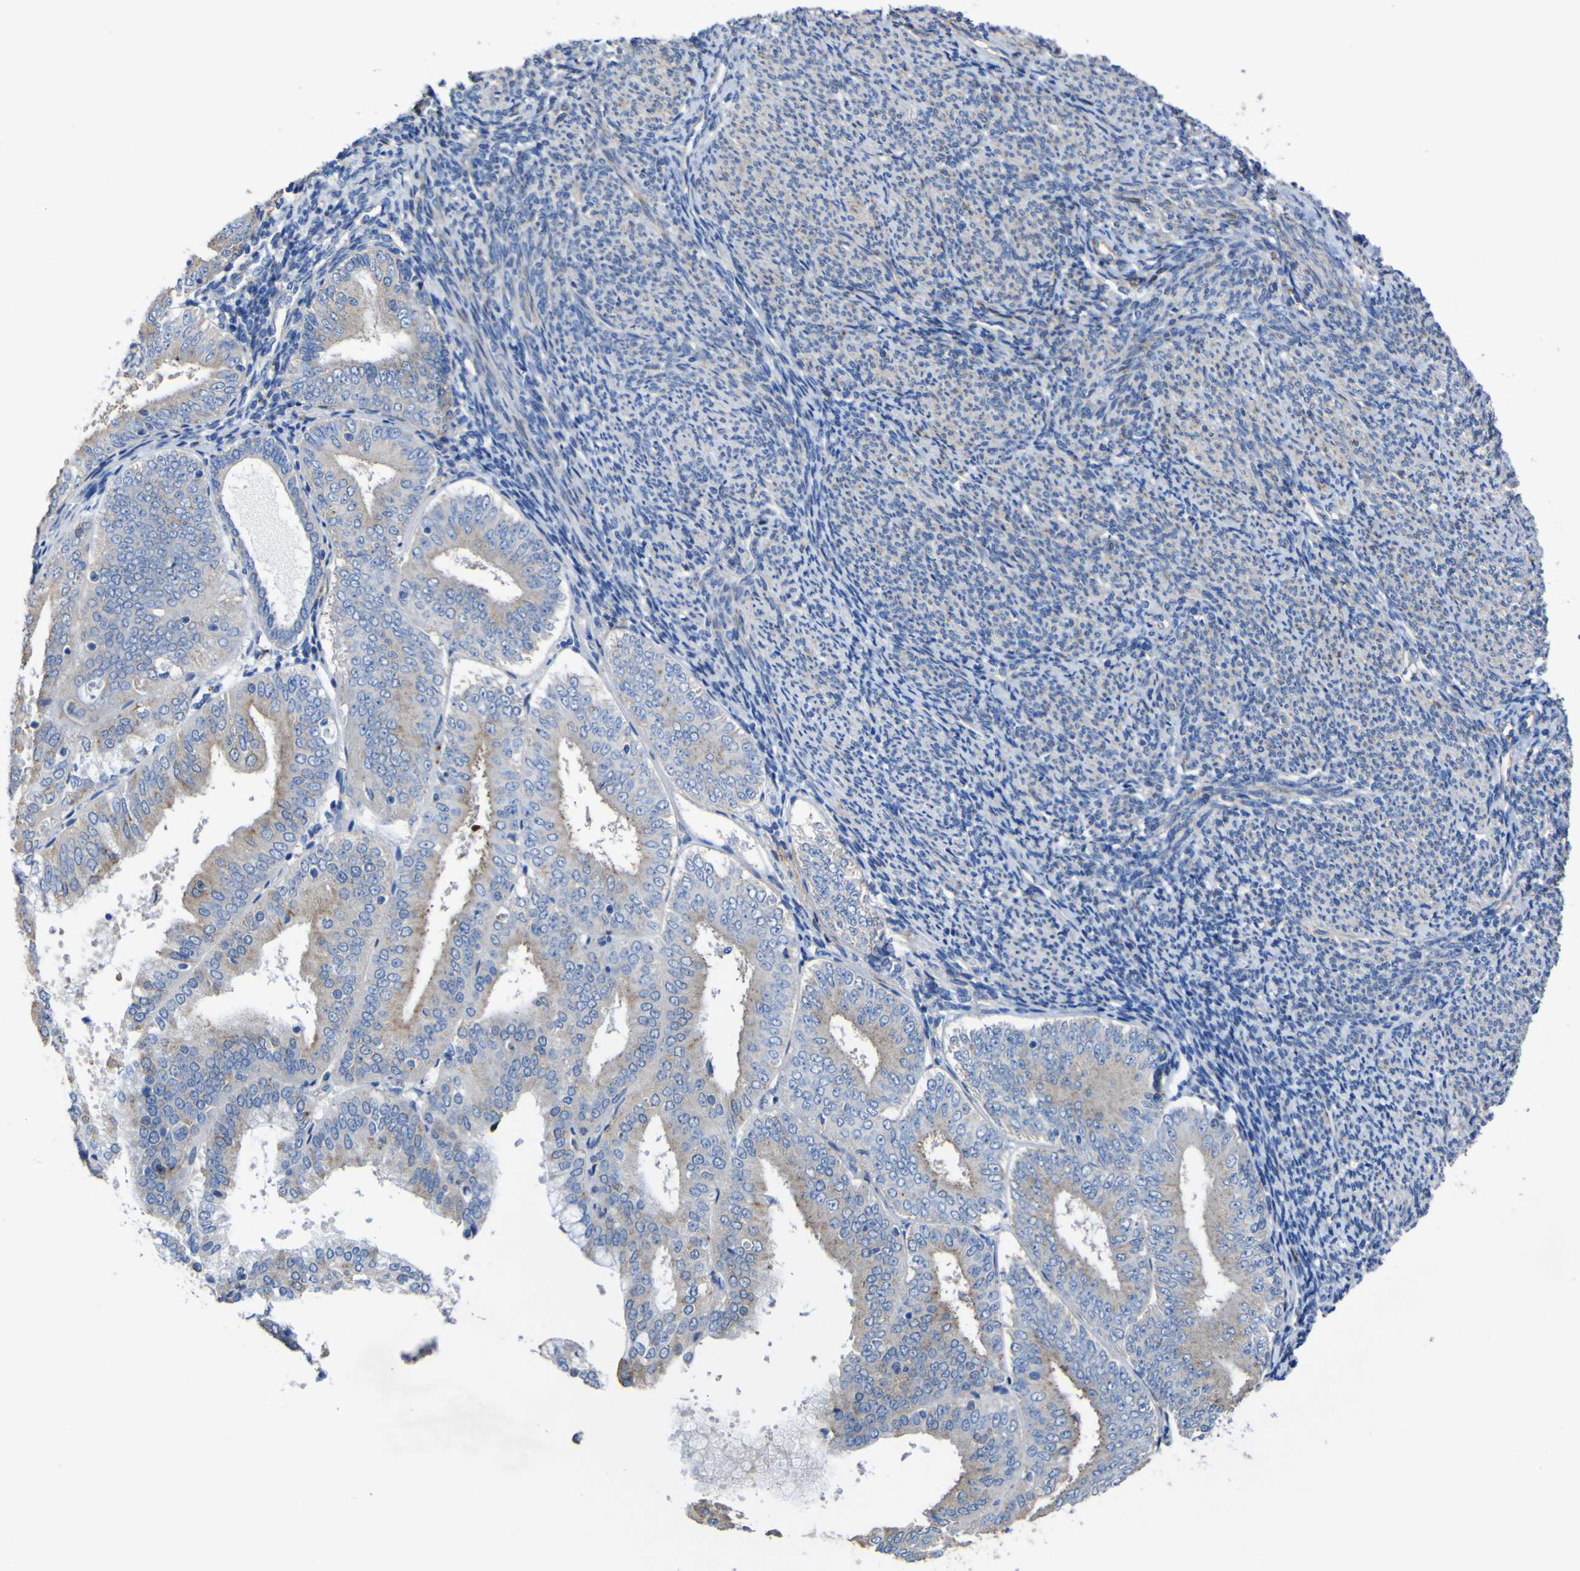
{"staining": {"intensity": "weak", "quantity": "25%-75%", "location": "cytoplasmic/membranous"}, "tissue": "endometrial cancer", "cell_type": "Tumor cells", "image_type": "cancer", "snomed": [{"axis": "morphology", "description": "Adenocarcinoma, NOS"}, {"axis": "topography", "description": "Endometrium"}], "caption": "A brown stain highlights weak cytoplasmic/membranous staining of a protein in human endometrial cancer (adenocarcinoma) tumor cells. (brown staining indicates protein expression, while blue staining denotes nuclei).", "gene": "AGO4", "patient": {"sex": "female", "age": 63}}